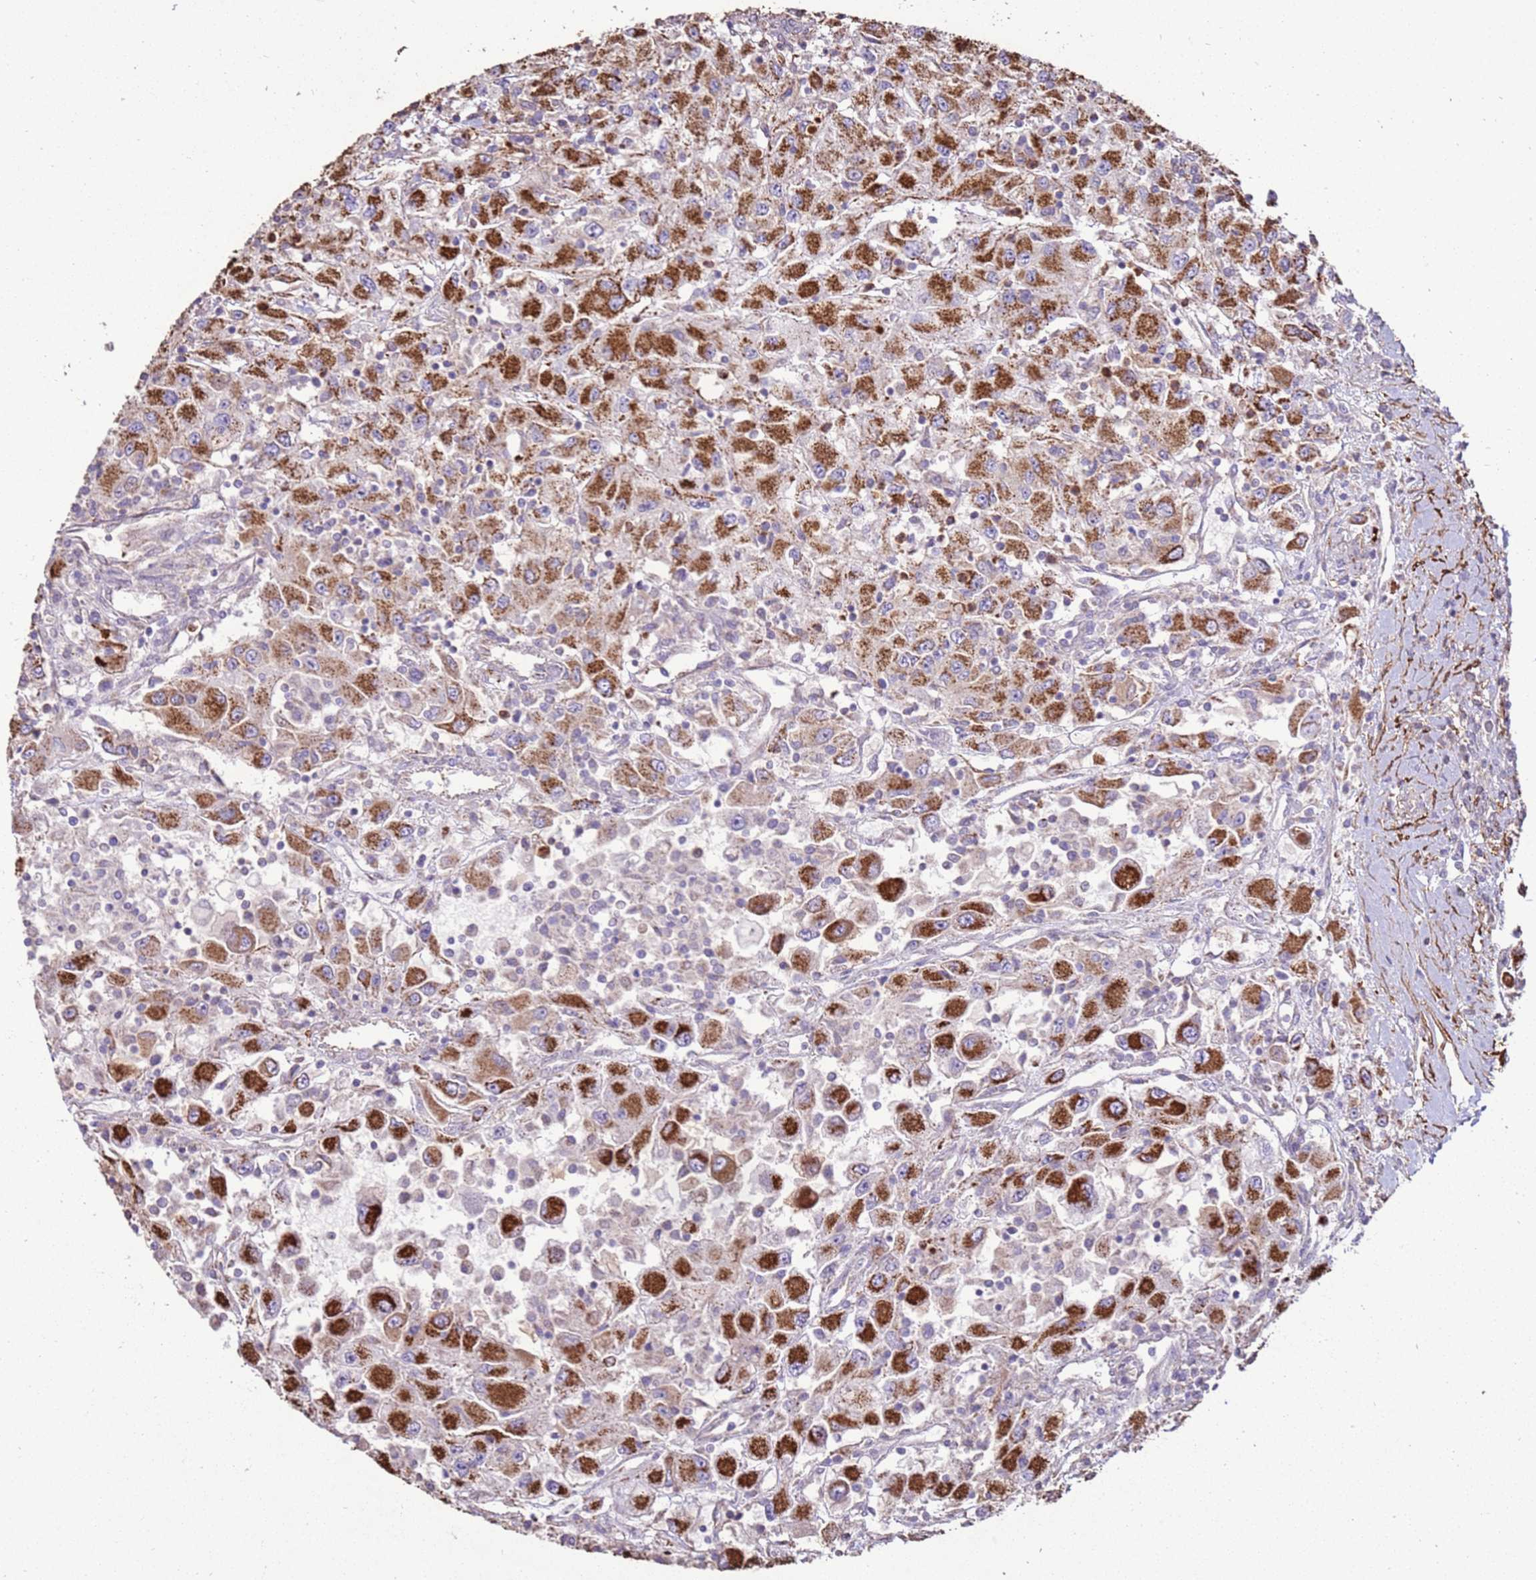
{"staining": {"intensity": "strong", "quantity": ">75%", "location": "cytoplasmic/membranous"}, "tissue": "renal cancer", "cell_type": "Tumor cells", "image_type": "cancer", "snomed": [{"axis": "morphology", "description": "Adenocarcinoma, NOS"}, {"axis": "topography", "description": "Kidney"}], "caption": "Human renal cancer stained with a protein marker demonstrates strong staining in tumor cells.", "gene": "DDX59", "patient": {"sex": "female", "age": 67}}